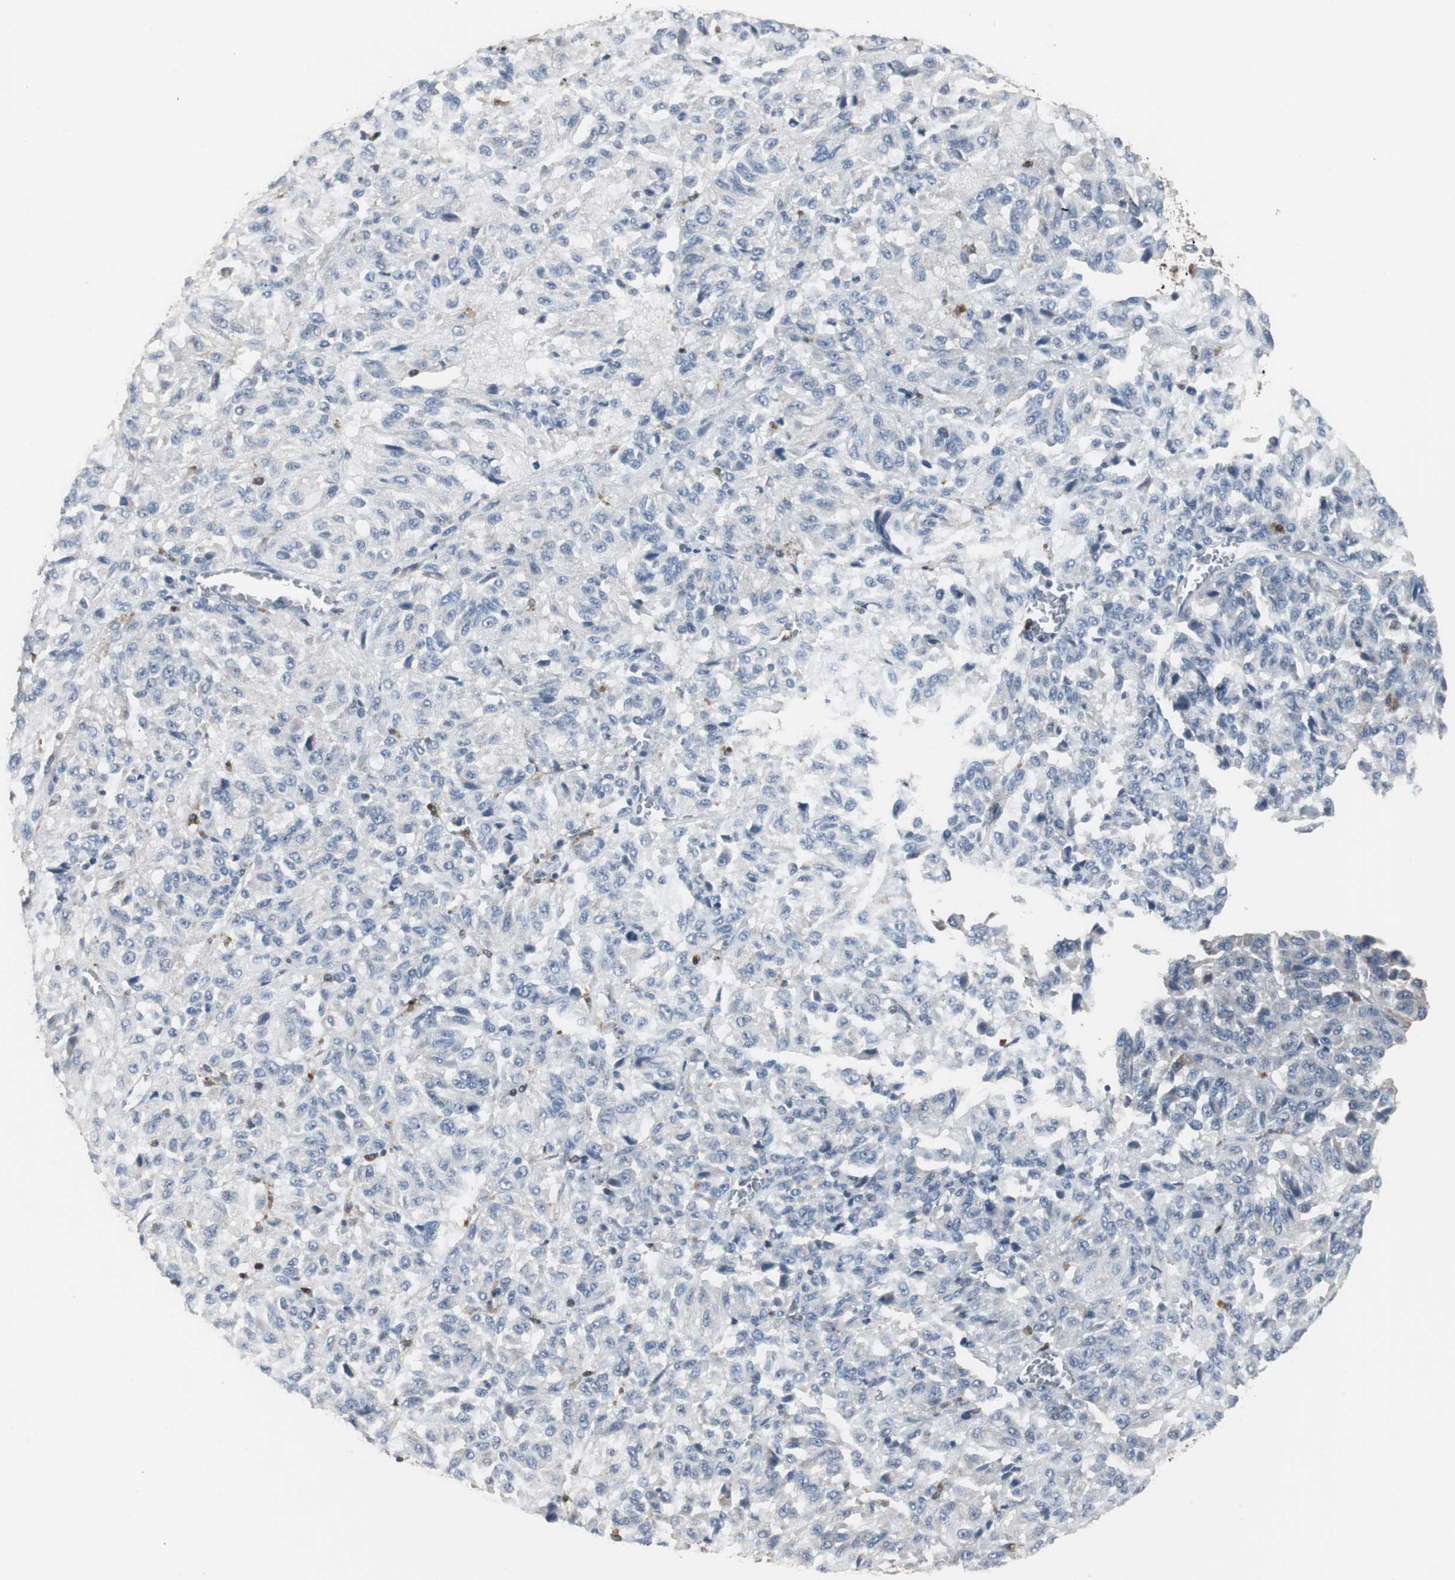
{"staining": {"intensity": "negative", "quantity": "none", "location": "none"}, "tissue": "melanoma", "cell_type": "Tumor cells", "image_type": "cancer", "snomed": [{"axis": "morphology", "description": "Malignant melanoma, Metastatic site"}, {"axis": "topography", "description": "Lung"}], "caption": "Tumor cells show no significant positivity in melanoma. (DAB IHC, high magnification).", "gene": "NCF2", "patient": {"sex": "male", "age": 64}}